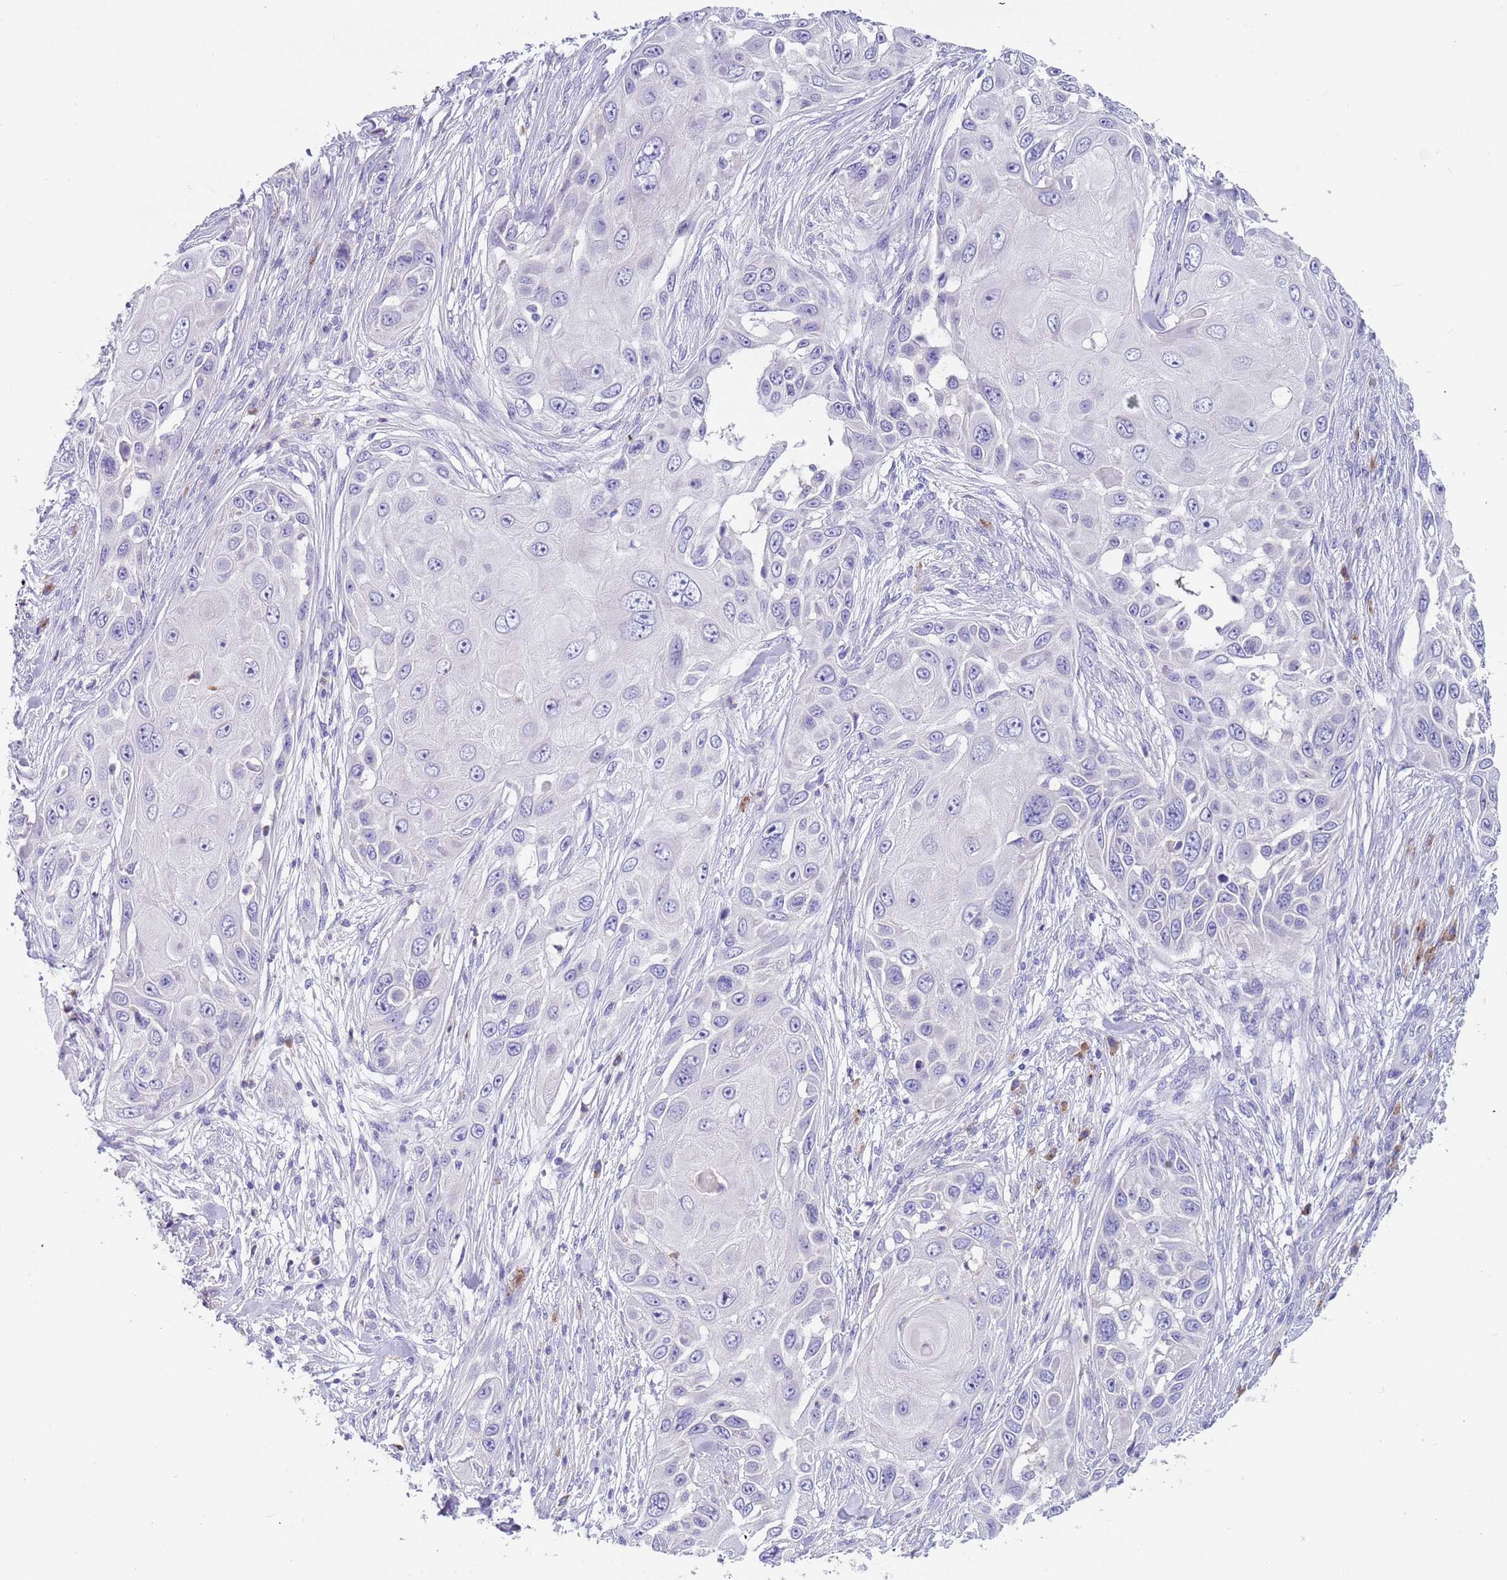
{"staining": {"intensity": "negative", "quantity": "none", "location": "none"}, "tissue": "skin cancer", "cell_type": "Tumor cells", "image_type": "cancer", "snomed": [{"axis": "morphology", "description": "Squamous cell carcinoma, NOS"}, {"axis": "topography", "description": "Skin"}], "caption": "This is an immunohistochemistry image of skin cancer (squamous cell carcinoma). There is no expression in tumor cells.", "gene": "TYW1", "patient": {"sex": "female", "age": 44}}